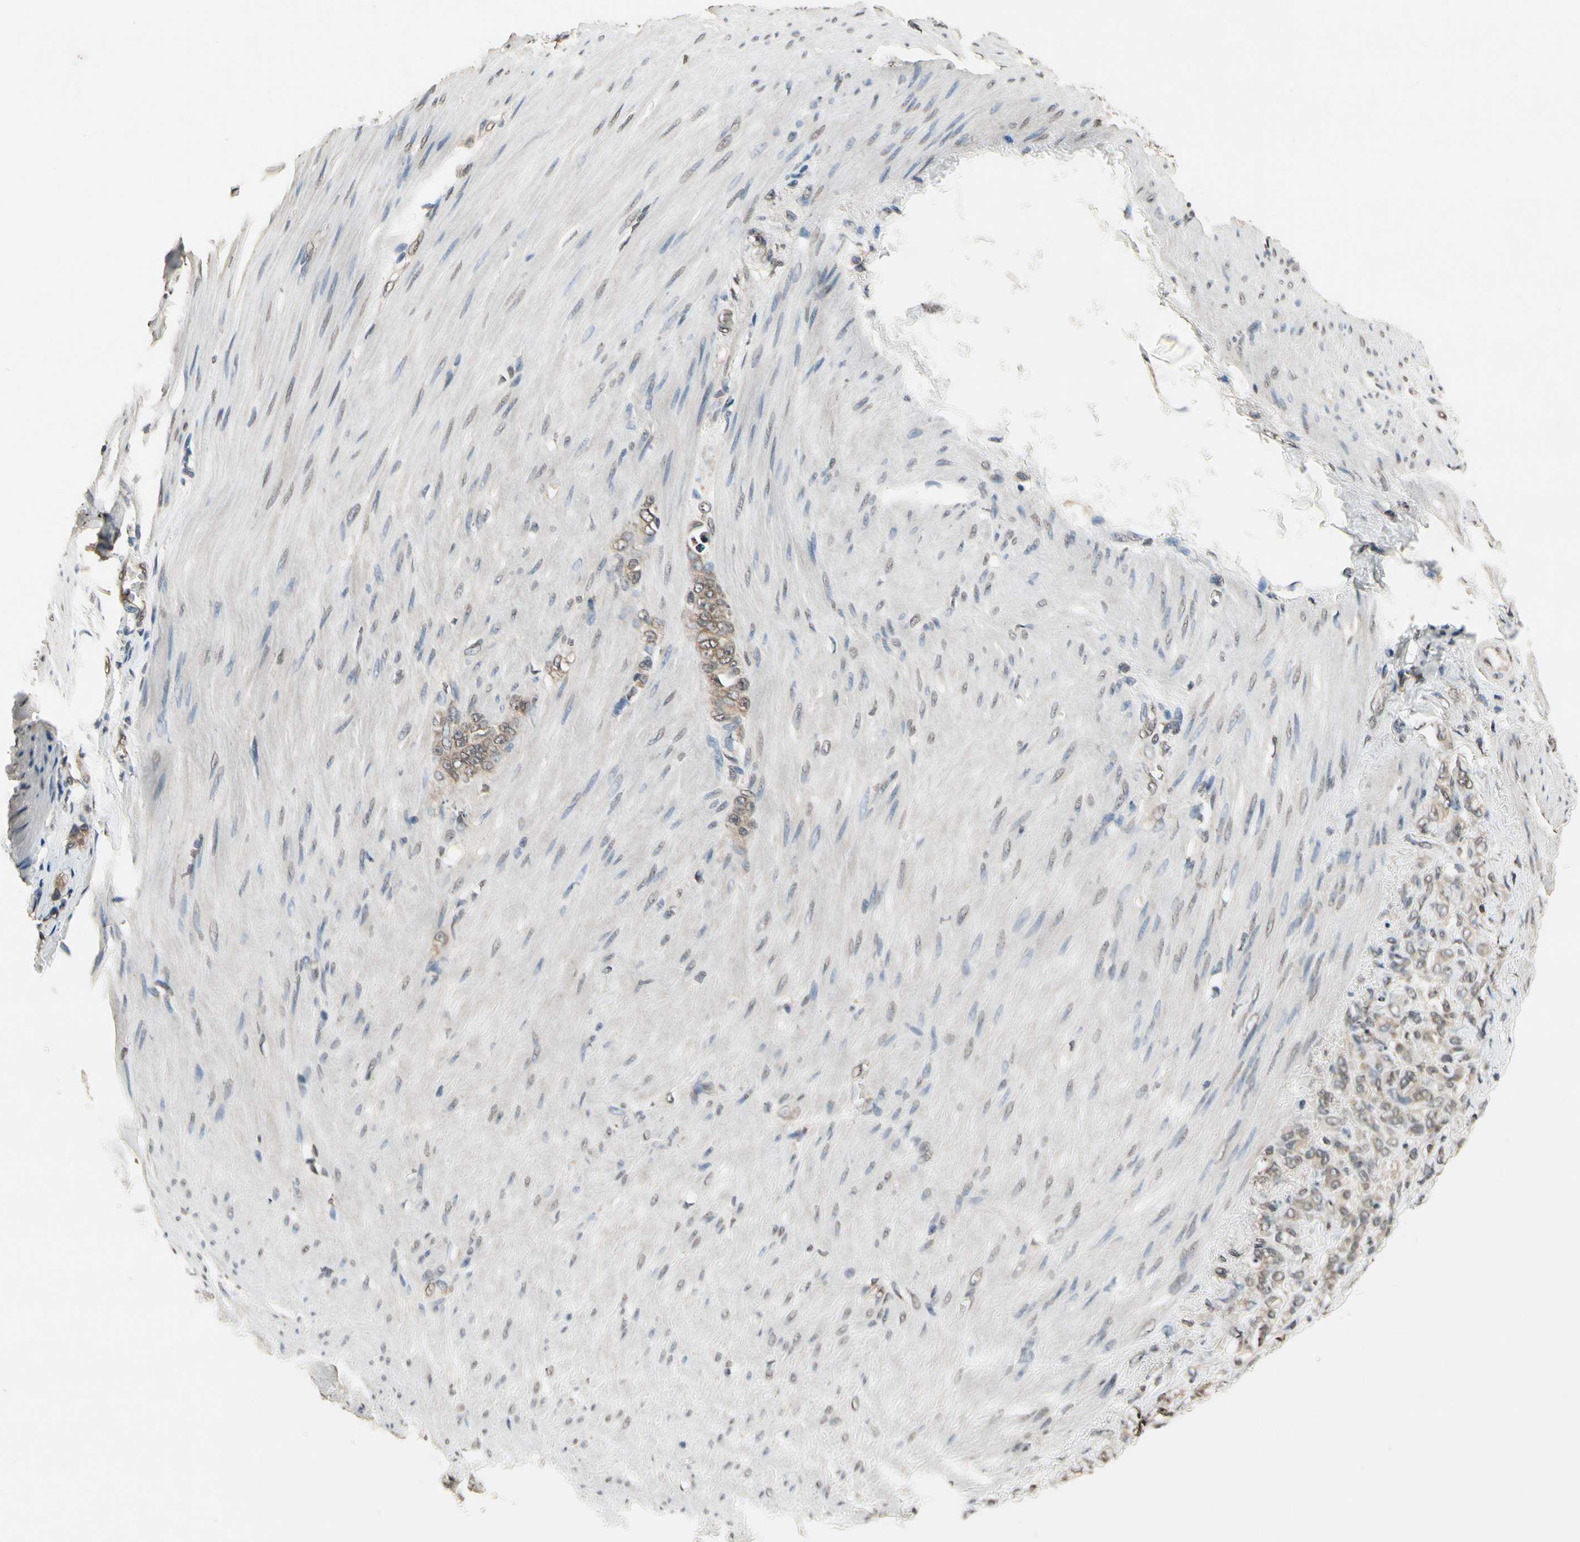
{"staining": {"intensity": "moderate", "quantity": "25%-75%", "location": "cytoplasmic/membranous"}, "tissue": "stomach cancer", "cell_type": "Tumor cells", "image_type": "cancer", "snomed": [{"axis": "morphology", "description": "Adenocarcinoma, NOS"}, {"axis": "topography", "description": "Stomach"}], "caption": "About 25%-75% of tumor cells in human stomach cancer reveal moderate cytoplasmic/membranous protein positivity as visualized by brown immunohistochemical staining.", "gene": "GCLC", "patient": {"sex": "male", "age": 82}}